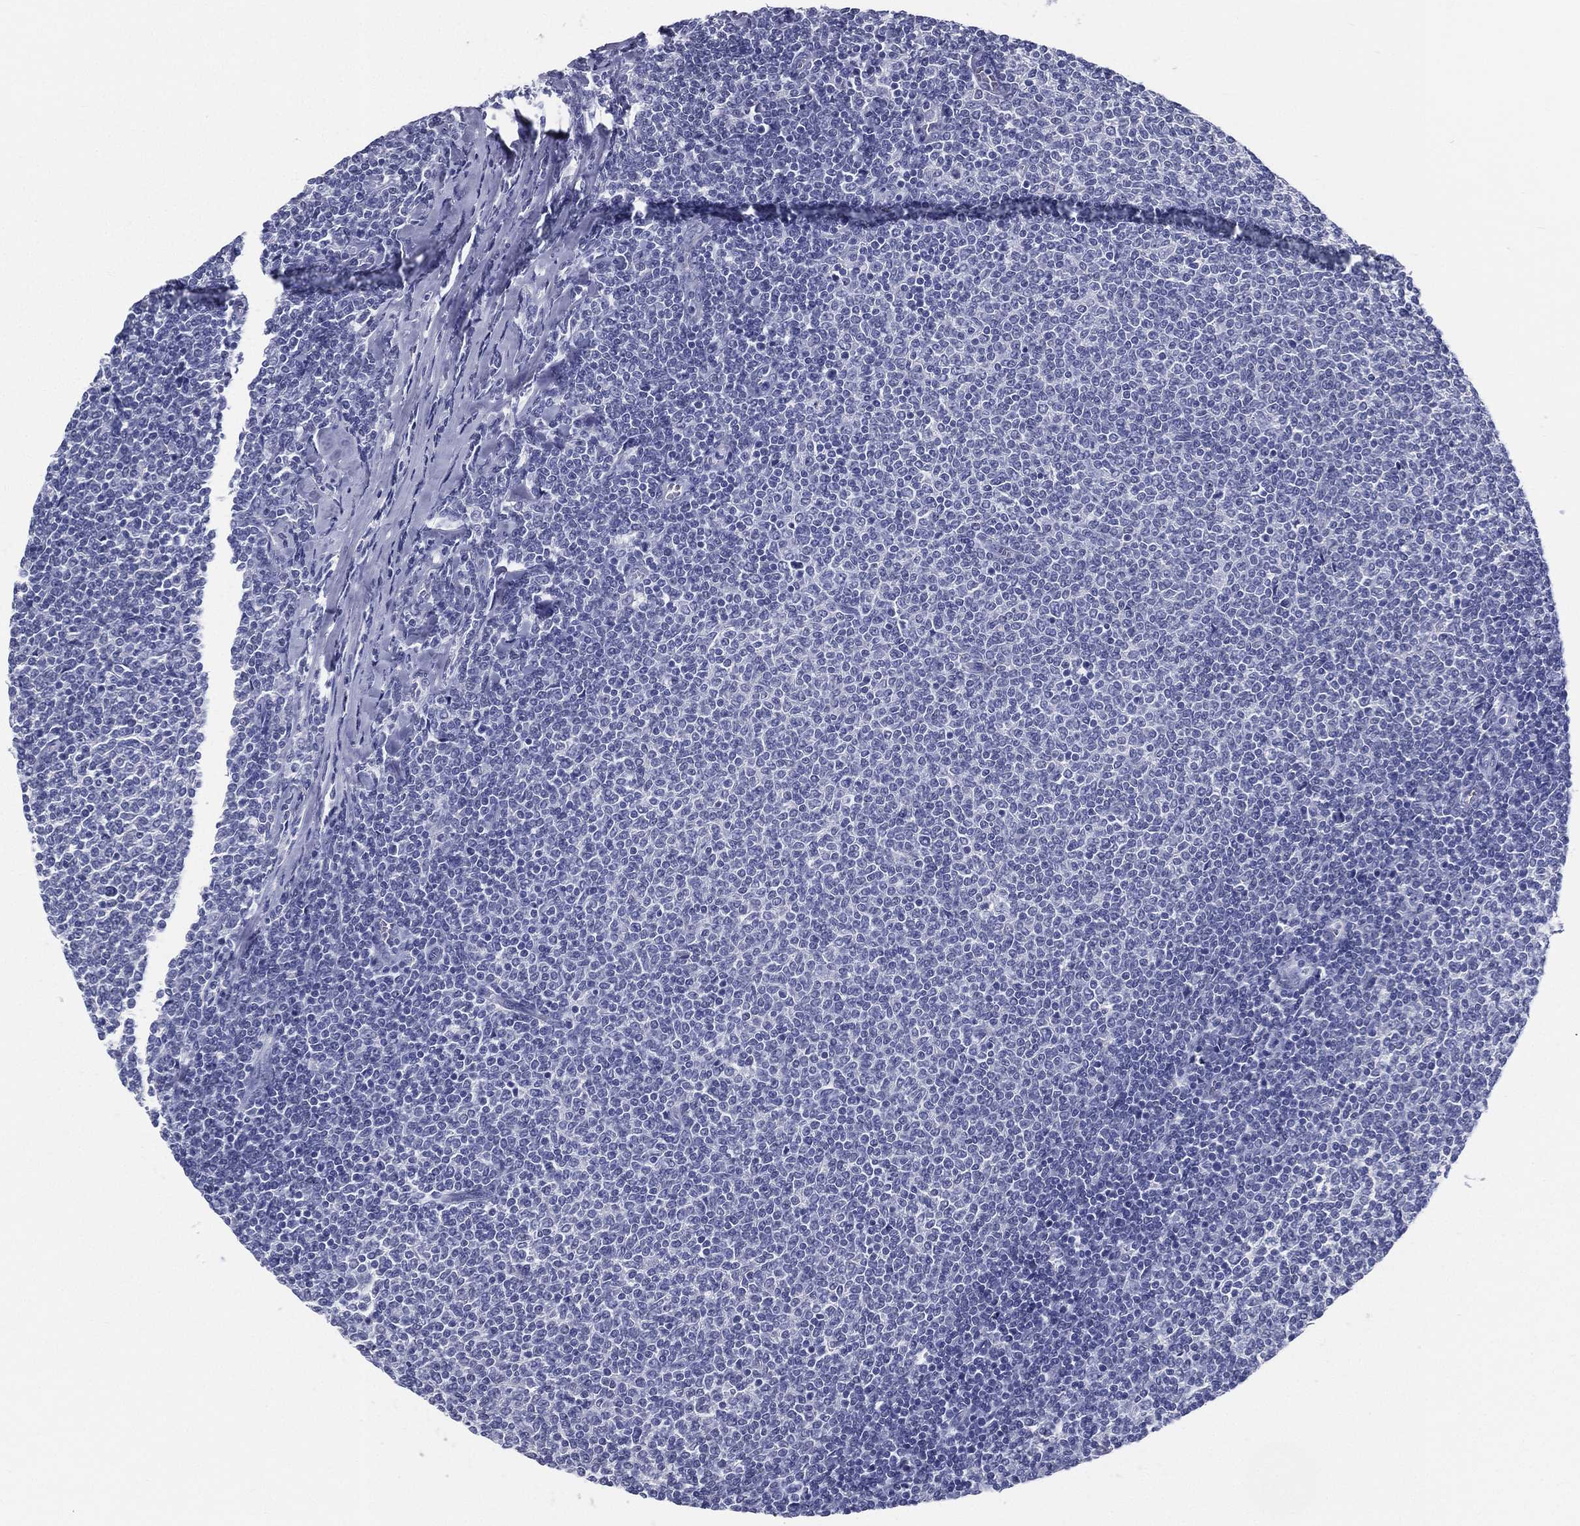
{"staining": {"intensity": "negative", "quantity": "none", "location": "none"}, "tissue": "lymphoma", "cell_type": "Tumor cells", "image_type": "cancer", "snomed": [{"axis": "morphology", "description": "Malignant lymphoma, non-Hodgkin's type, Low grade"}, {"axis": "topography", "description": "Lymph node"}], "caption": "The micrograph shows no staining of tumor cells in lymphoma.", "gene": "RSPH4A", "patient": {"sex": "male", "age": 52}}